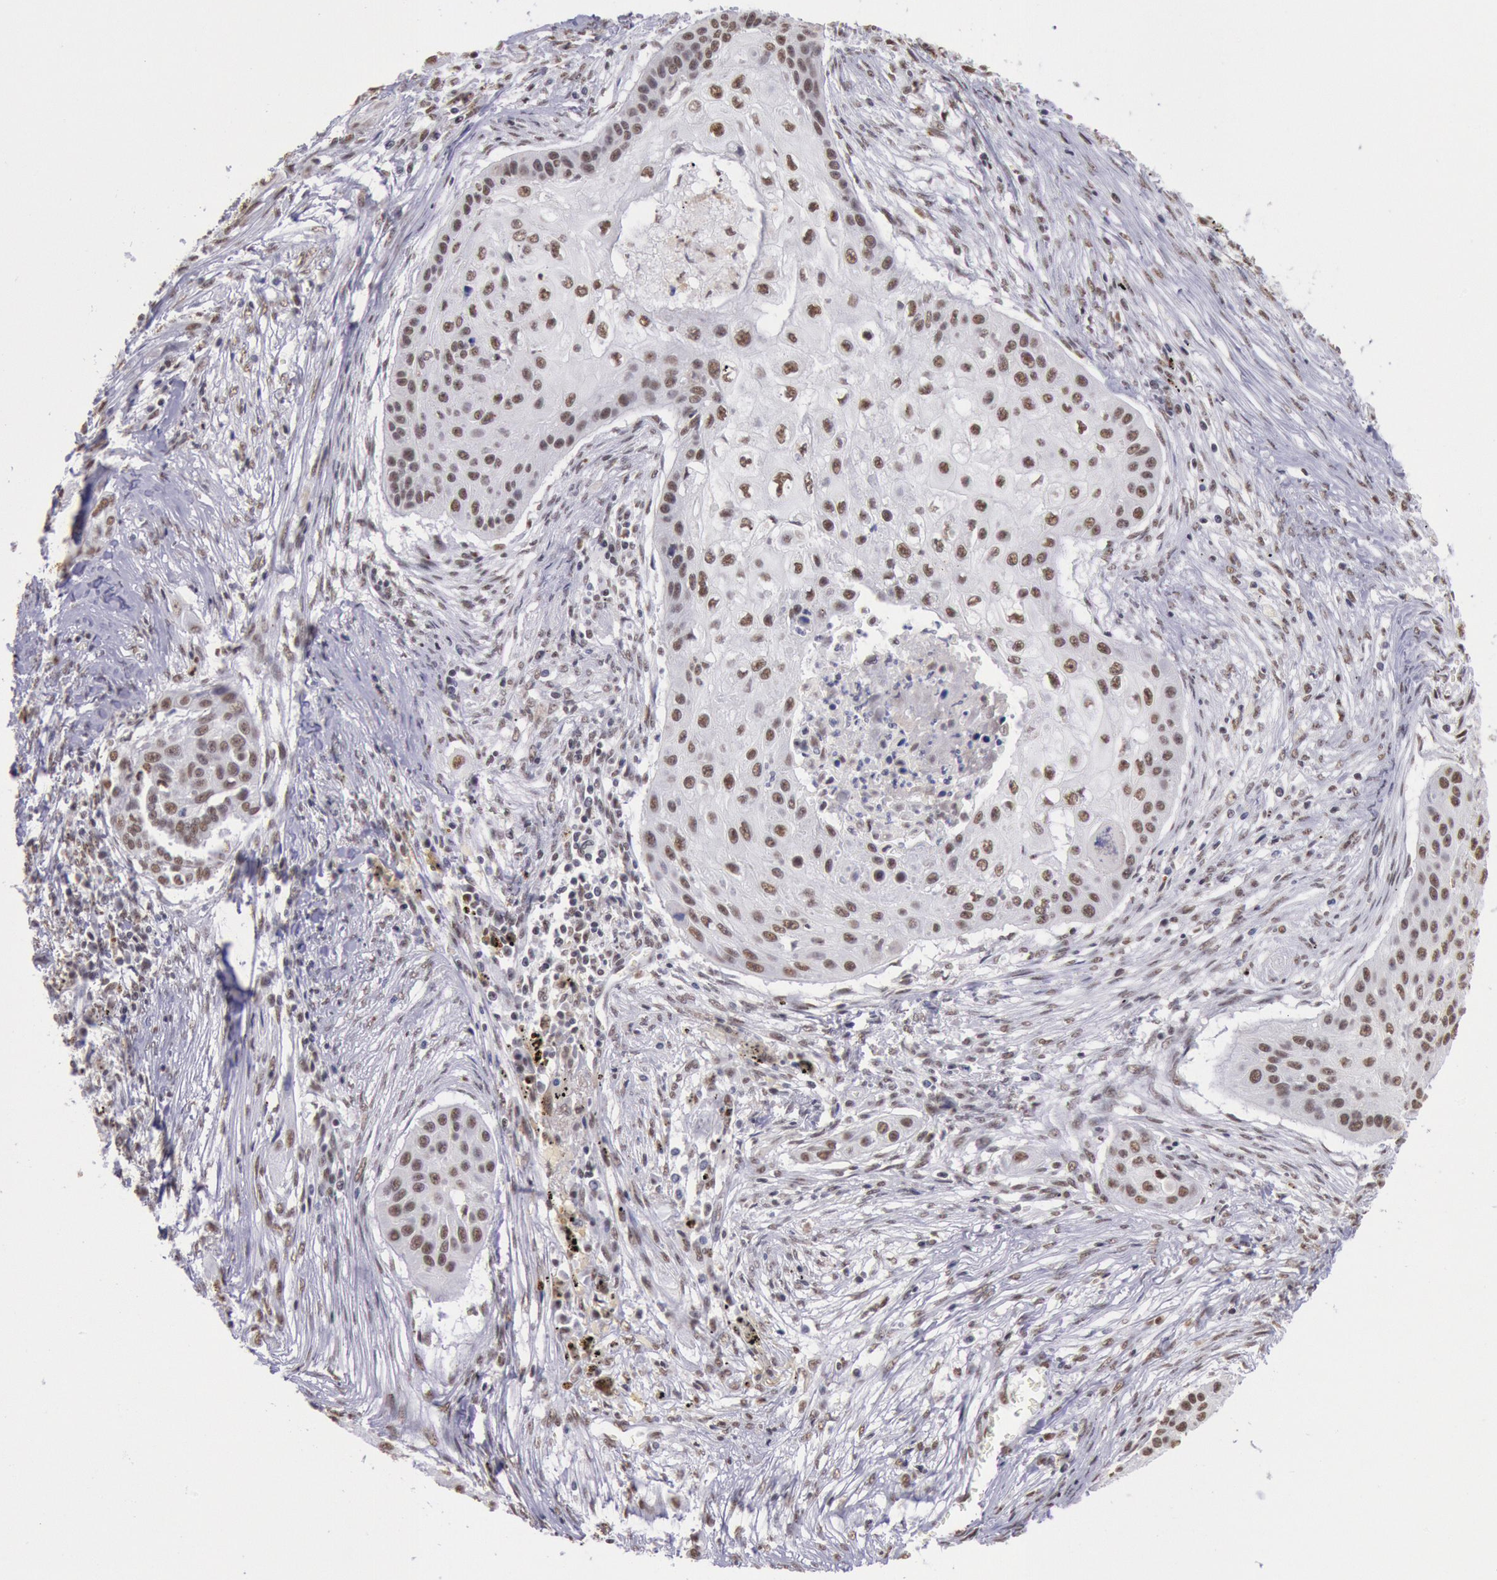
{"staining": {"intensity": "moderate", "quantity": ">75%", "location": "nuclear"}, "tissue": "lung cancer", "cell_type": "Tumor cells", "image_type": "cancer", "snomed": [{"axis": "morphology", "description": "Squamous cell carcinoma, NOS"}, {"axis": "topography", "description": "Lung"}], "caption": "Immunohistochemistry (IHC) (DAB) staining of lung squamous cell carcinoma exhibits moderate nuclear protein positivity in approximately >75% of tumor cells. The staining is performed using DAB brown chromogen to label protein expression. The nuclei are counter-stained blue using hematoxylin.", "gene": "SNRPD3", "patient": {"sex": "male", "age": 71}}